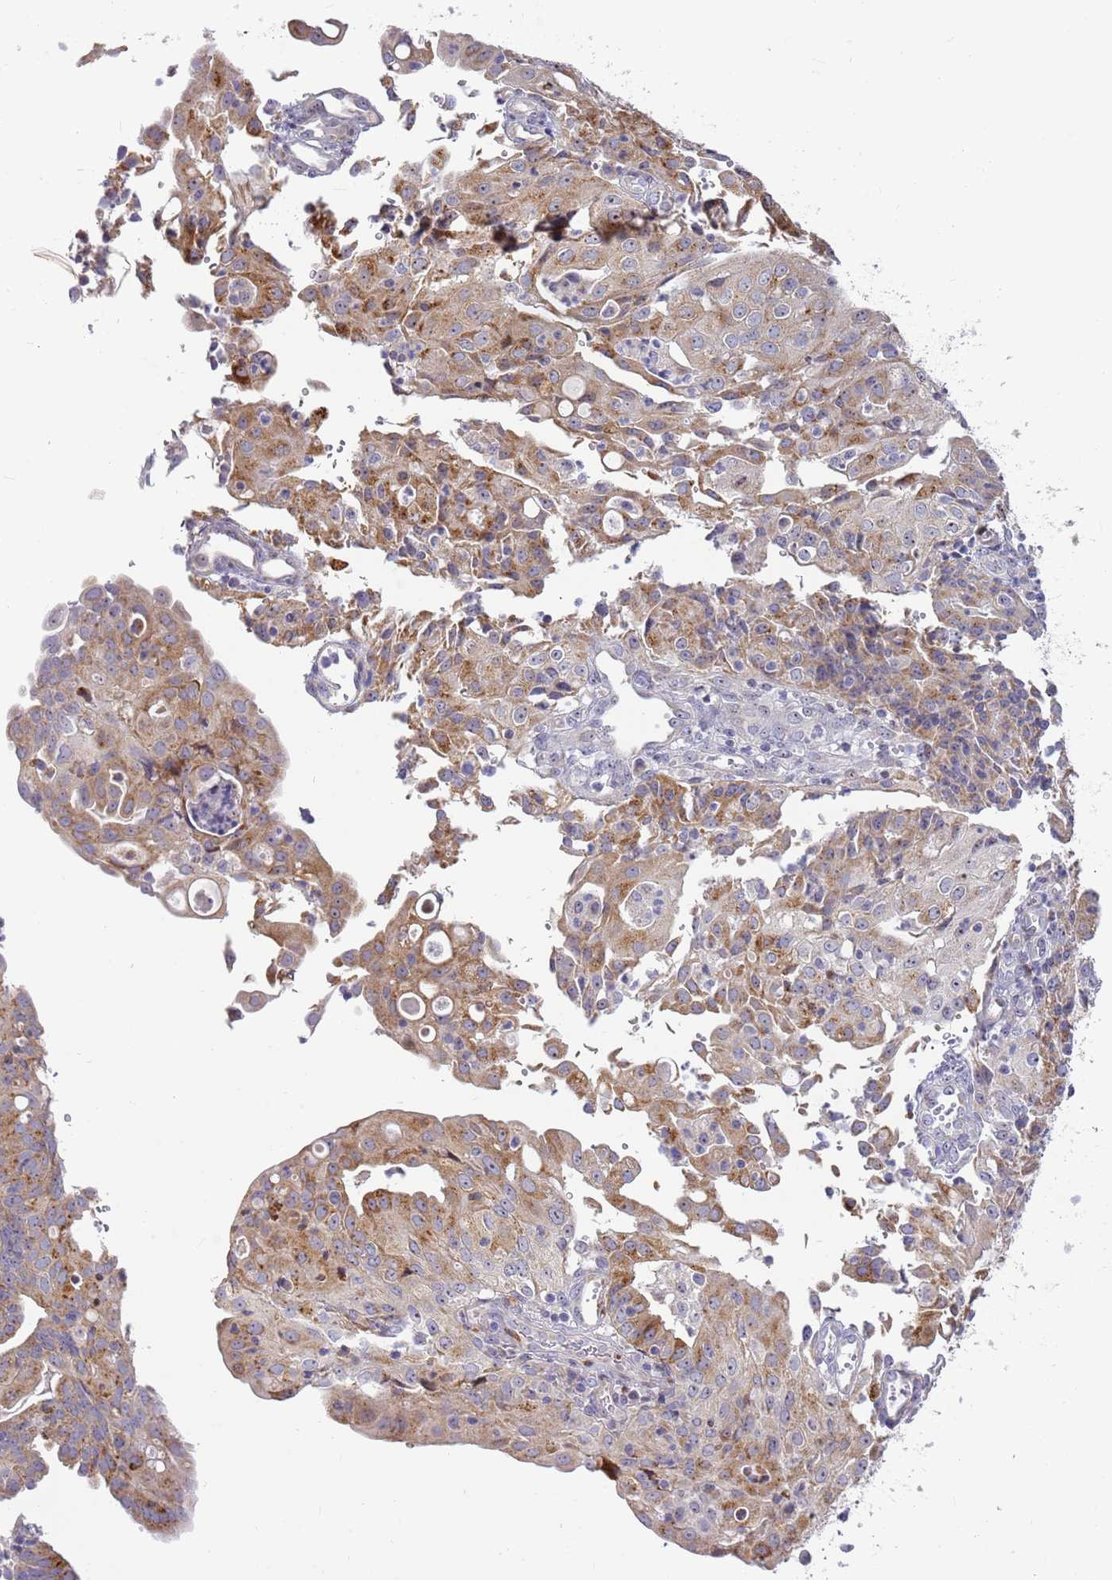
{"staining": {"intensity": "moderate", "quantity": "25%-75%", "location": "cytoplasmic/membranous"}, "tissue": "endometrial cancer", "cell_type": "Tumor cells", "image_type": "cancer", "snomed": [{"axis": "morphology", "description": "Adenocarcinoma, NOS"}, {"axis": "topography", "description": "Endometrium"}], "caption": "Protein staining of adenocarcinoma (endometrial) tissue reveals moderate cytoplasmic/membranous positivity in about 25%-75% of tumor cells.", "gene": "DNAJA3", "patient": {"sex": "female", "age": 56}}